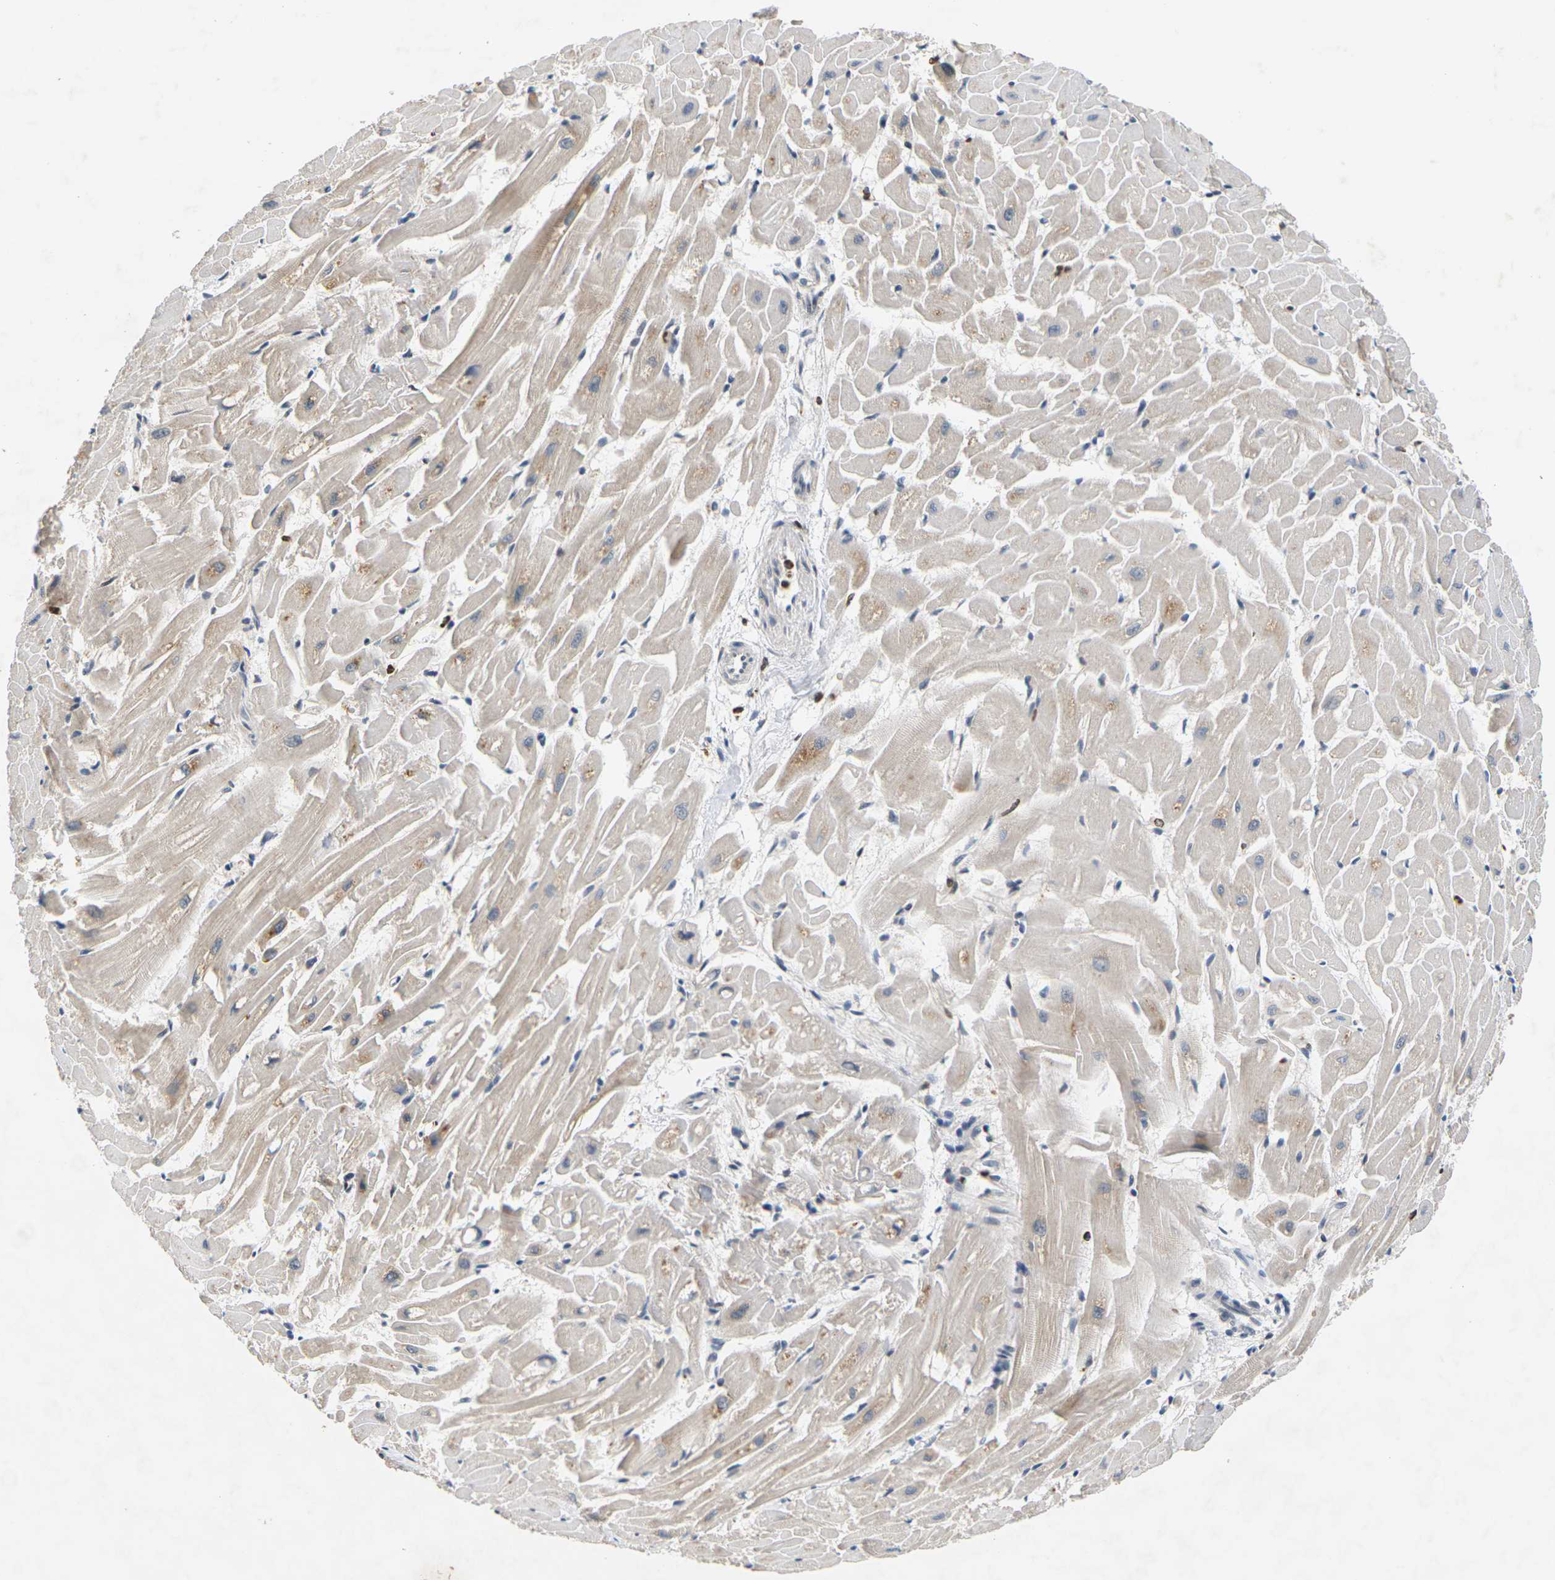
{"staining": {"intensity": "weak", "quantity": ">75%", "location": "cytoplasmic/membranous,nuclear"}, "tissue": "heart muscle", "cell_type": "Cardiomyocytes", "image_type": "normal", "snomed": [{"axis": "morphology", "description": "Normal tissue, NOS"}, {"axis": "topography", "description": "Heart"}], "caption": "The immunohistochemical stain highlights weak cytoplasmic/membranous,nuclear expression in cardiomyocytes of normal heart muscle.", "gene": "NELFA", "patient": {"sex": "female", "age": 19}}